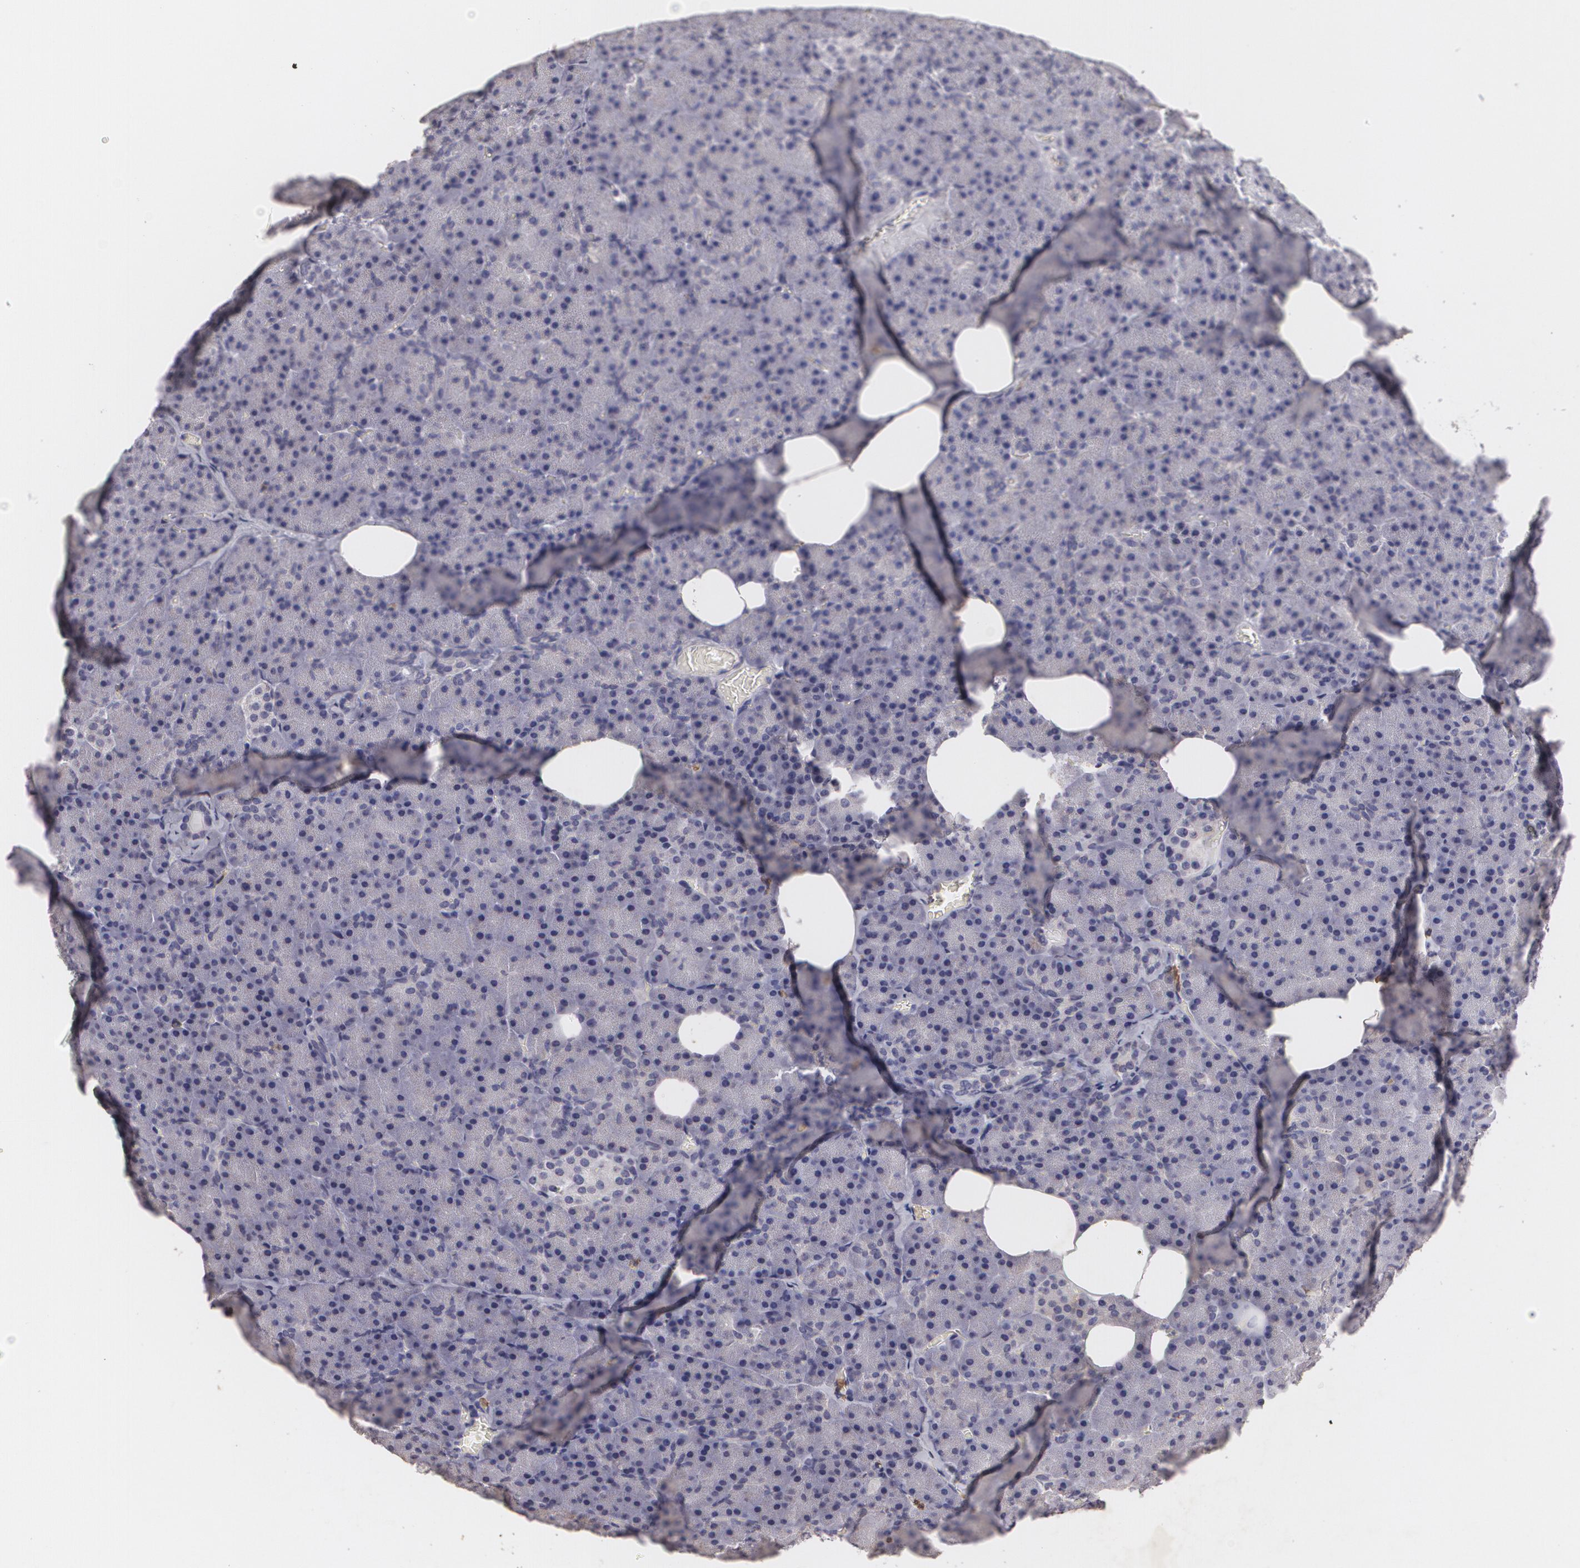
{"staining": {"intensity": "negative", "quantity": "none", "location": "none"}, "tissue": "pancreas", "cell_type": "Exocrine glandular cells", "image_type": "normal", "snomed": [{"axis": "morphology", "description": "Normal tissue, NOS"}, {"axis": "topography", "description": "Pancreas"}], "caption": "This is an immunohistochemistry (IHC) histopathology image of unremarkable human pancreas. There is no staining in exocrine glandular cells.", "gene": "KCNA4", "patient": {"sex": "female", "age": 35}}